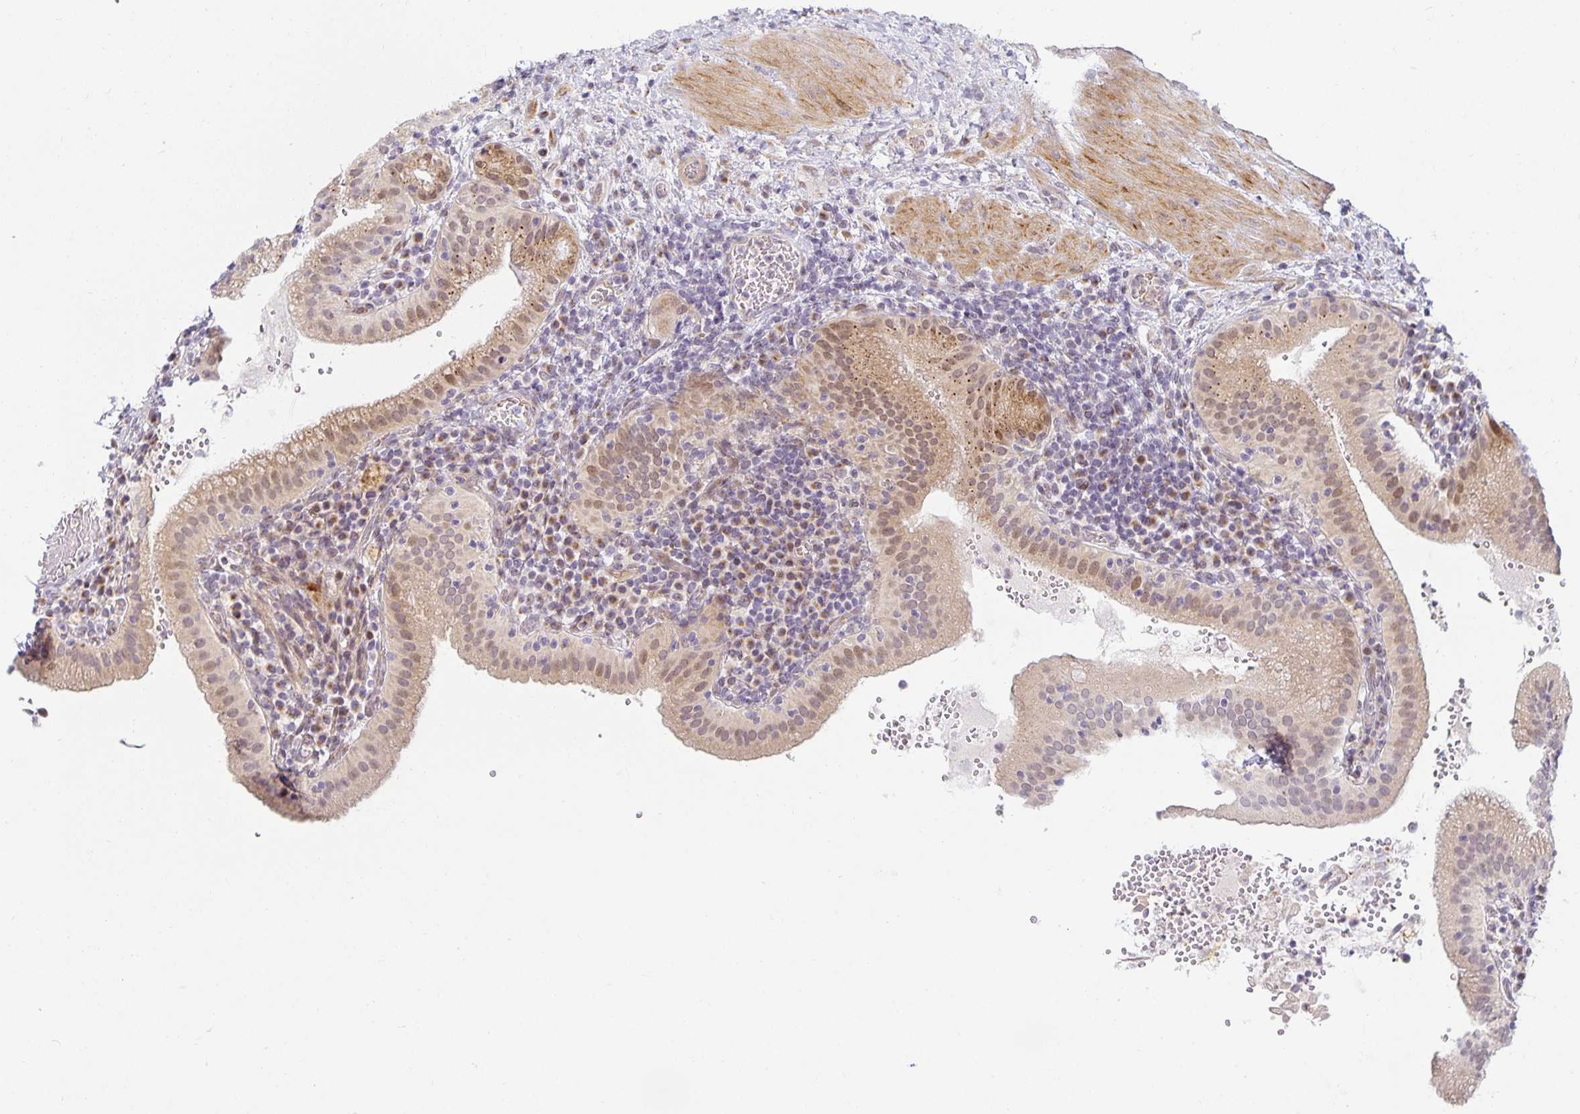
{"staining": {"intensity": "weak", "quantity": "25%-75%", "location": "cytoplasmic/membranous,nuclear"}, "tissue": "gallbladder", "cell_type": "Glandular cells", "image_type": "normal", "snomed": [{"axis": "morphology", "description": "Normal tissue, NOS"}, {"axis": "topography", "description": "Gallbladder"}], "caption": "Gallbladder was stained to show a protein in brown. There is low levels of weak cytoplasmic/membranous,nuclear expression in approximately 25%-75% of glandular cells. (DAB = brown stain, brightfield microscopy at high magnification).", "gene": "EHF", "patient": {"sex": "male", "age": 26}}